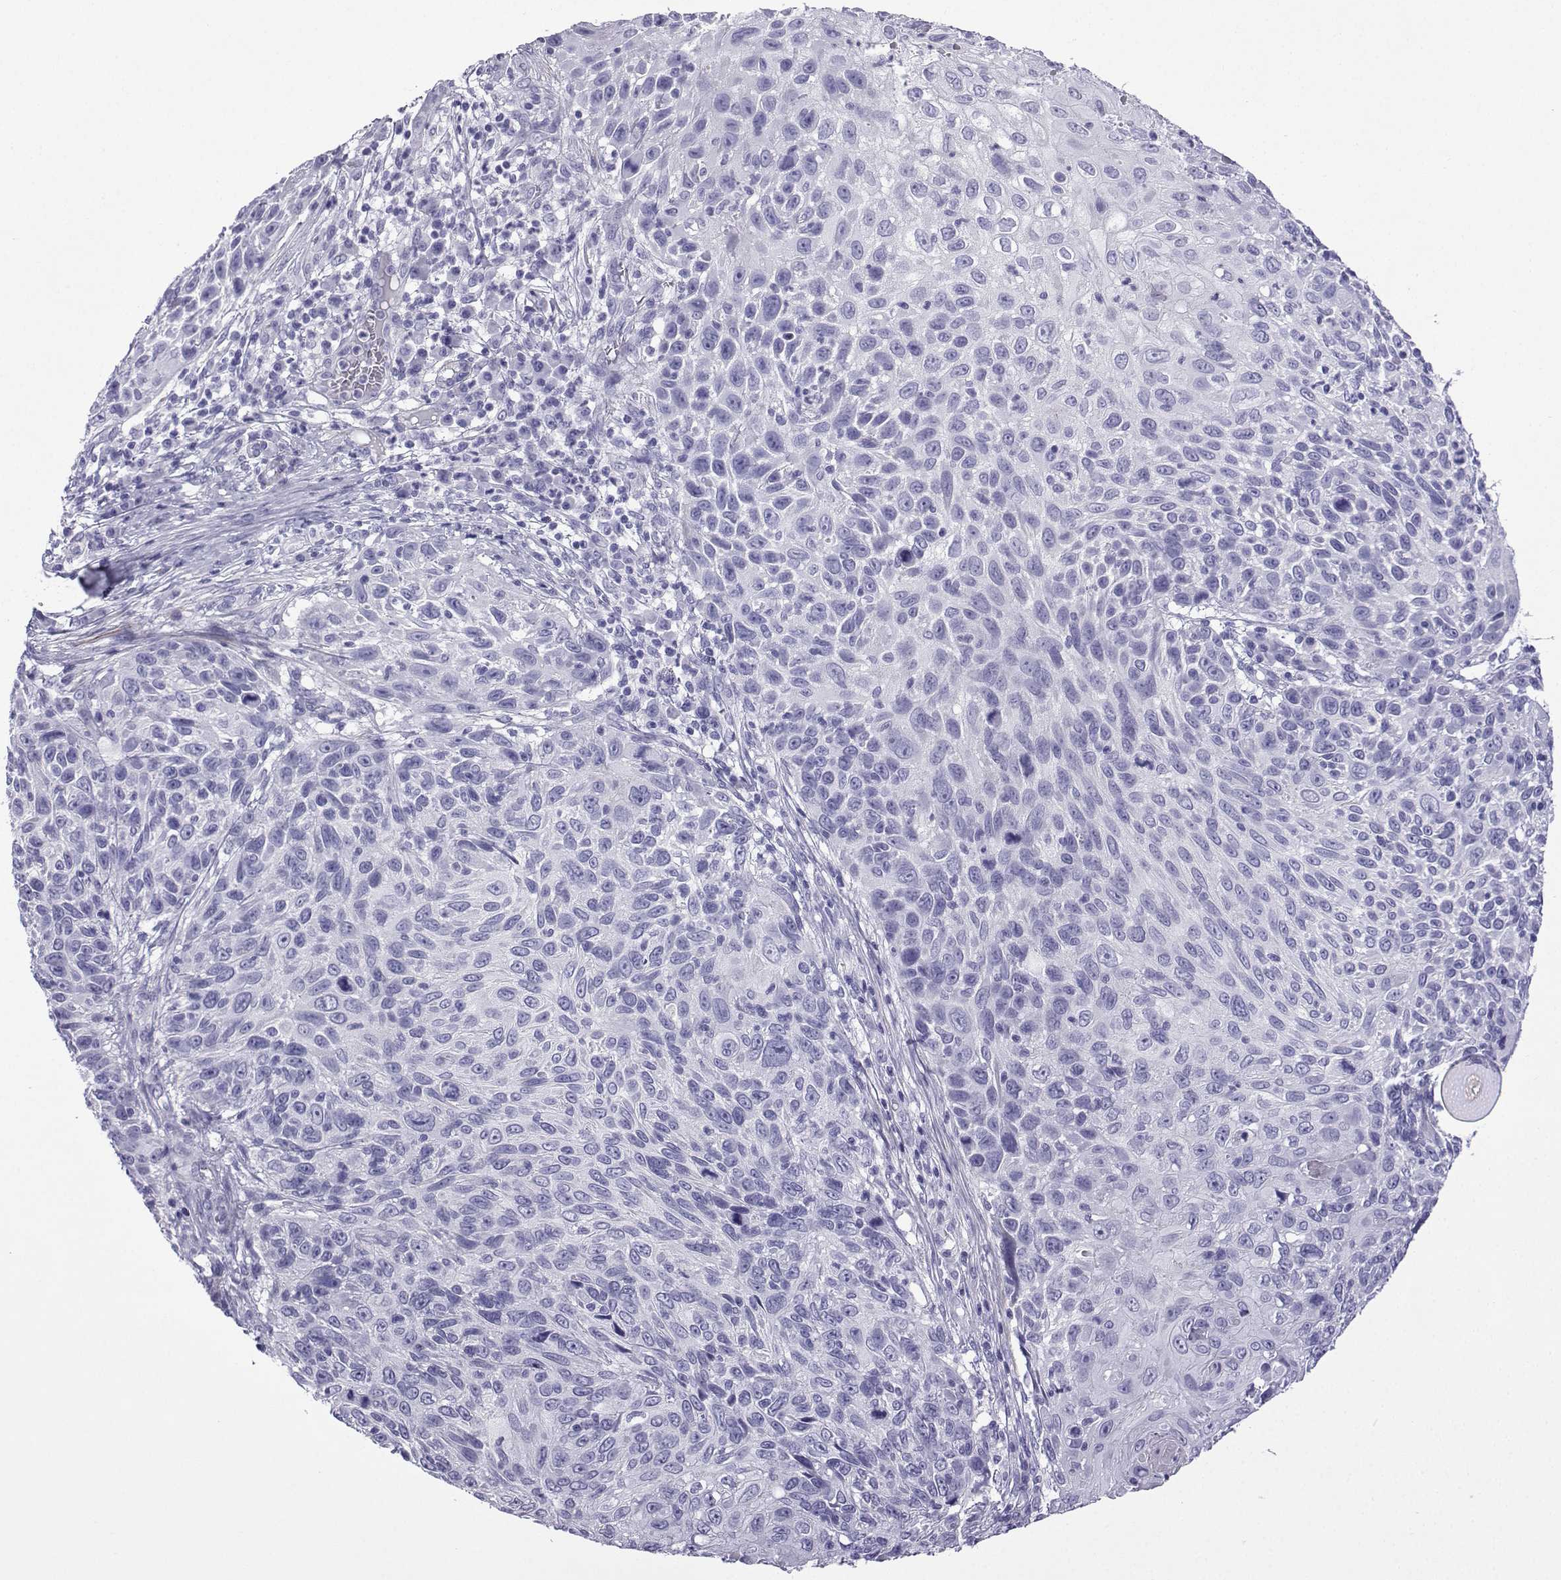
{"staining": {"intensity": "negative", "quantity": "none", "location": "none"}, "tissue": "skin cancer", "cell_type": "Tumor cells", "image_type": "cancer", "snomed": [{"axis": "morphology", "description": "Squamous cell carcinoma, NOS"}, {"axis": "topography", "description": "Skin"}], "caption": "A high-resolution photomicrograph shows immunohistochemistry staining of skin cancer (squamous cell carcinoma), which reveals no significant expression in tumor cells.", "gene": "KCNF1", "patient": {"sex": "male", "age": 92}}